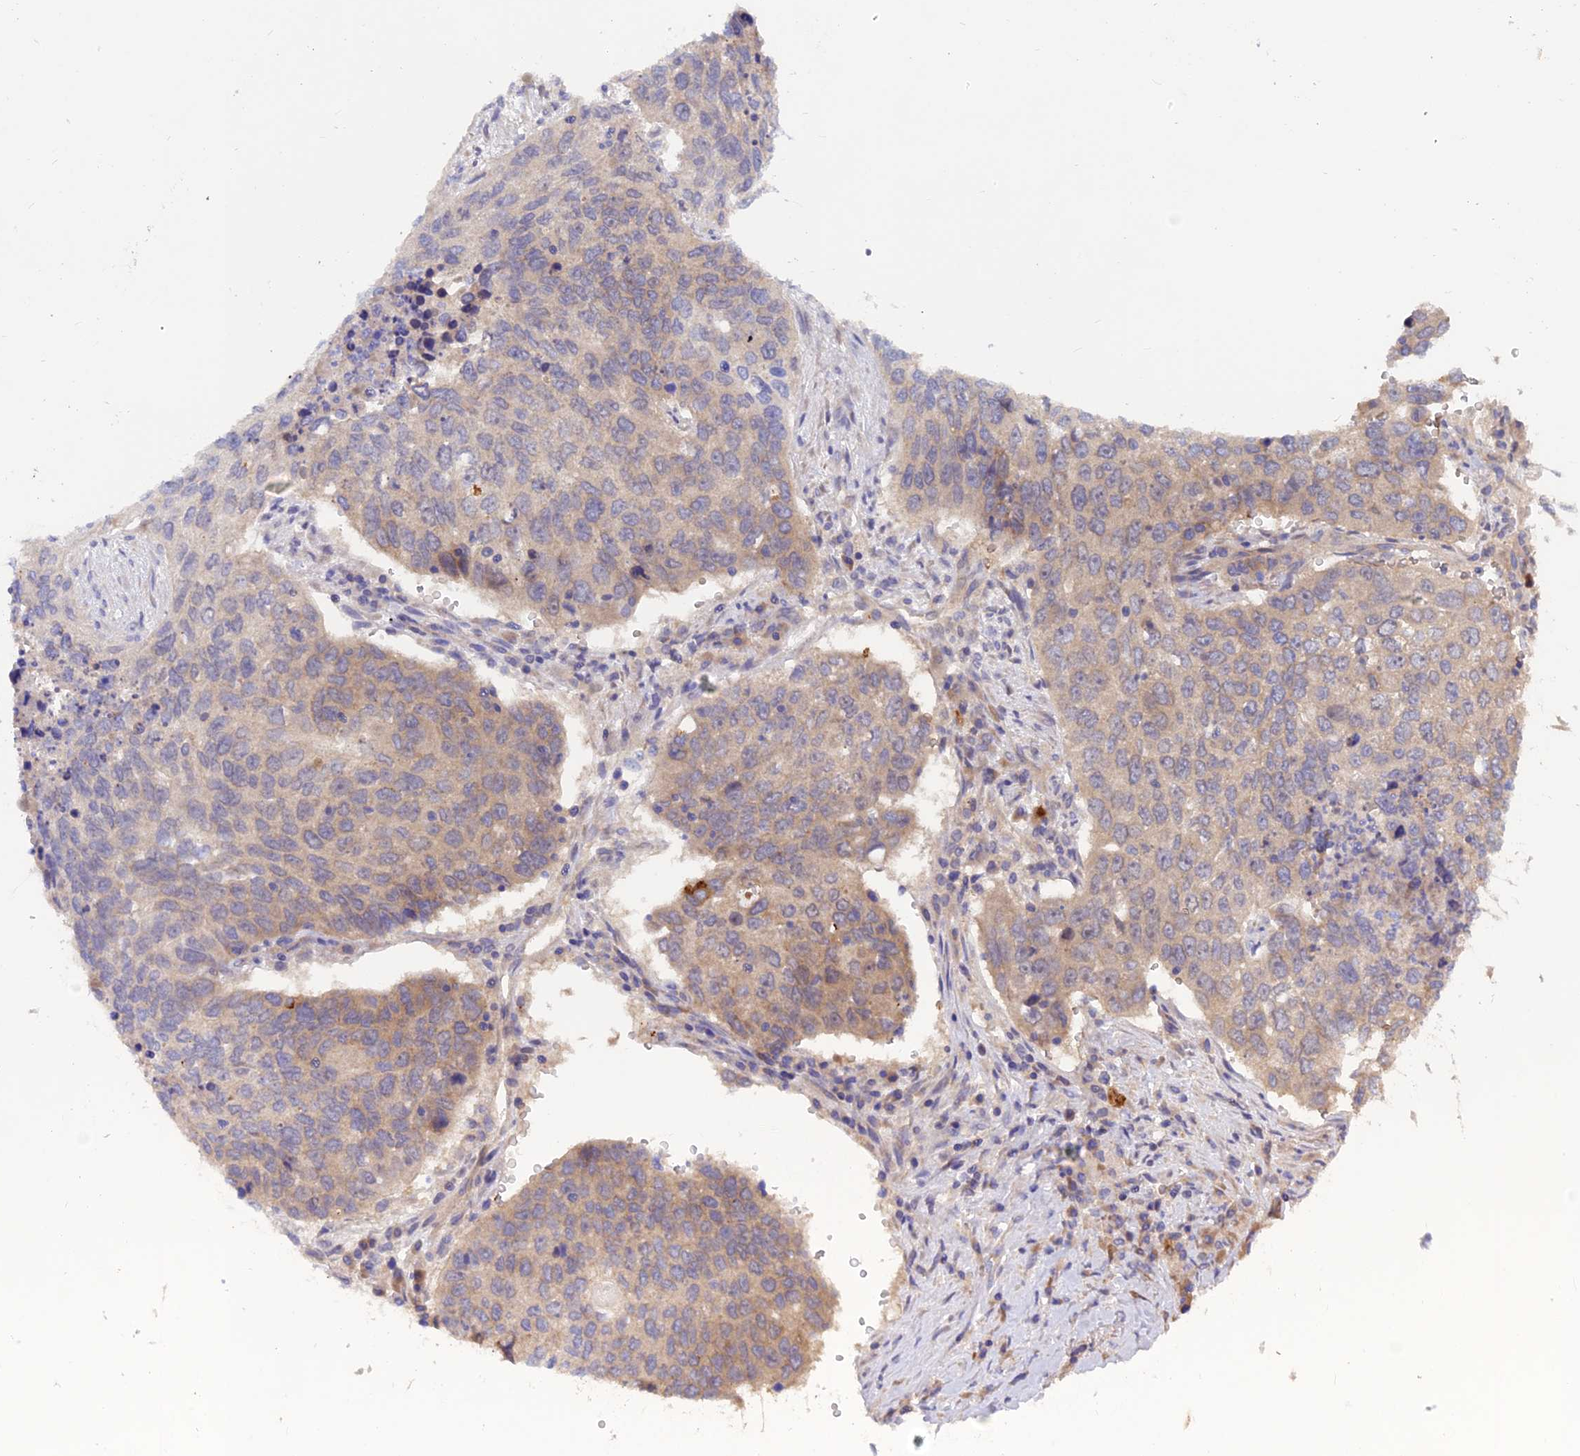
{"staining": {"intensity": "weak", "quantity": "<25%", "location": "cytoplasmic/membranous"}, "tissue": "lung cancer", "cell_type": "Tumor cells", "image_type": "cancer", "snomed": [{"axis": "morphology", "description": "Squamous cell carcinoma, NOS"}, {"axis": "topography", "description": "Lung"}], "caption": "There is no significant expression in tumor cells of lung squamous cell carcinoma. (DAB (3,3'-diaminobenzidine) IHC visualized using brightfield microscopy, high magnification).", "gene": "TENT4B", "patient": {"sex": "female", "age": 63}}